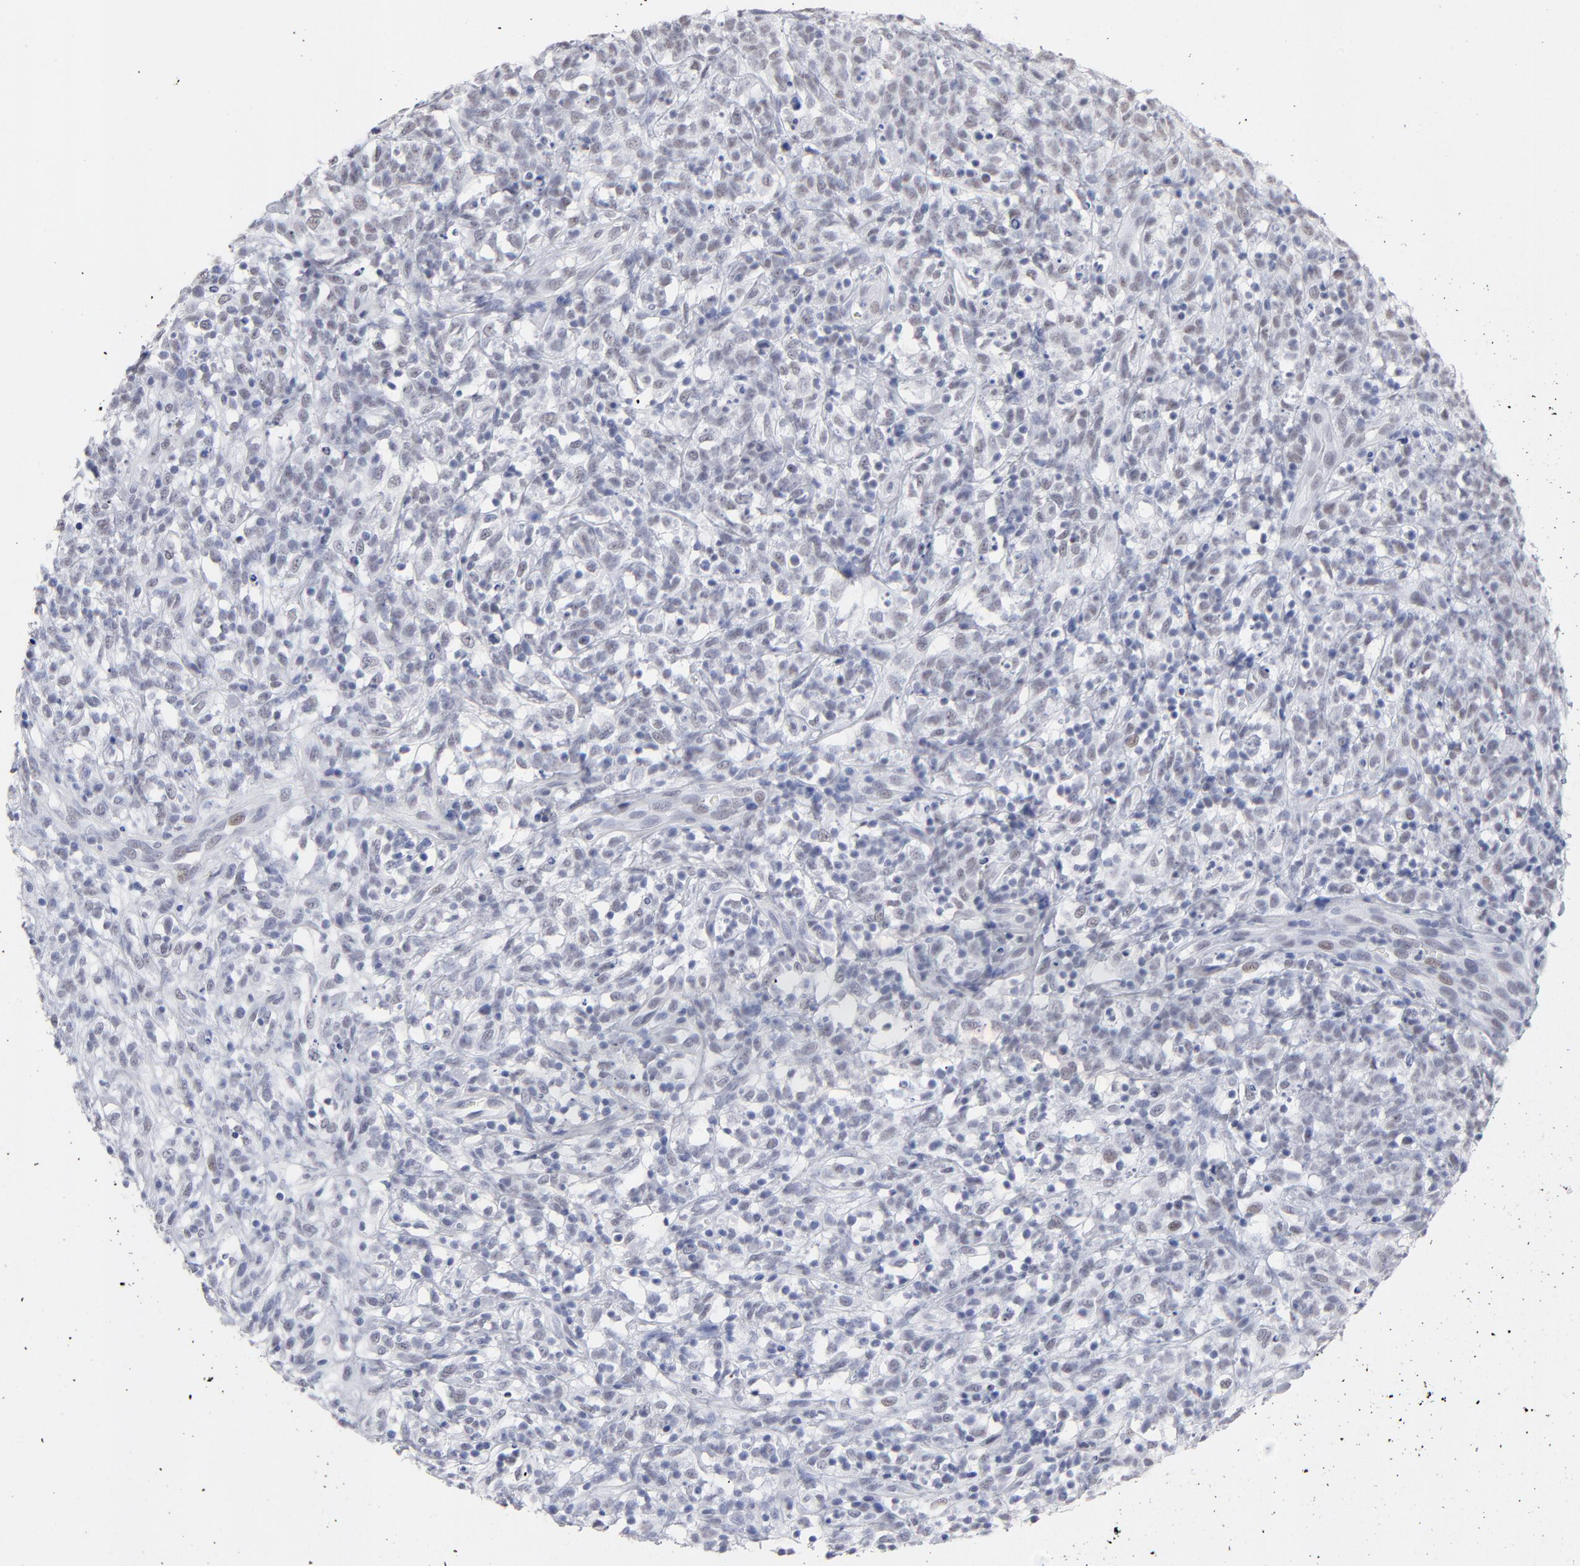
{"staining": {"intensity": "weak", "quantity": "<25%", "location": "nuclear"}, "tissue": "lymphoma", "cell_type": "Tumor cells", "image_type": "cancer", "snomed": [{"axis": "morphology", "description": "Malignant lymphoma, non-Hodgkin's type, High grade"}, {"axis": "topography", "description": "Lymph node"}], "caption": "DAB (3,3'-diaminobenzidine) immunohistochemical staining of malignant lymphoma, non-Hodgkin's type (high-grade) demonstrates no significant staining in tumor cells.", "gene": "SNRPB", "patient": {"sex": "female", "age": 73}}